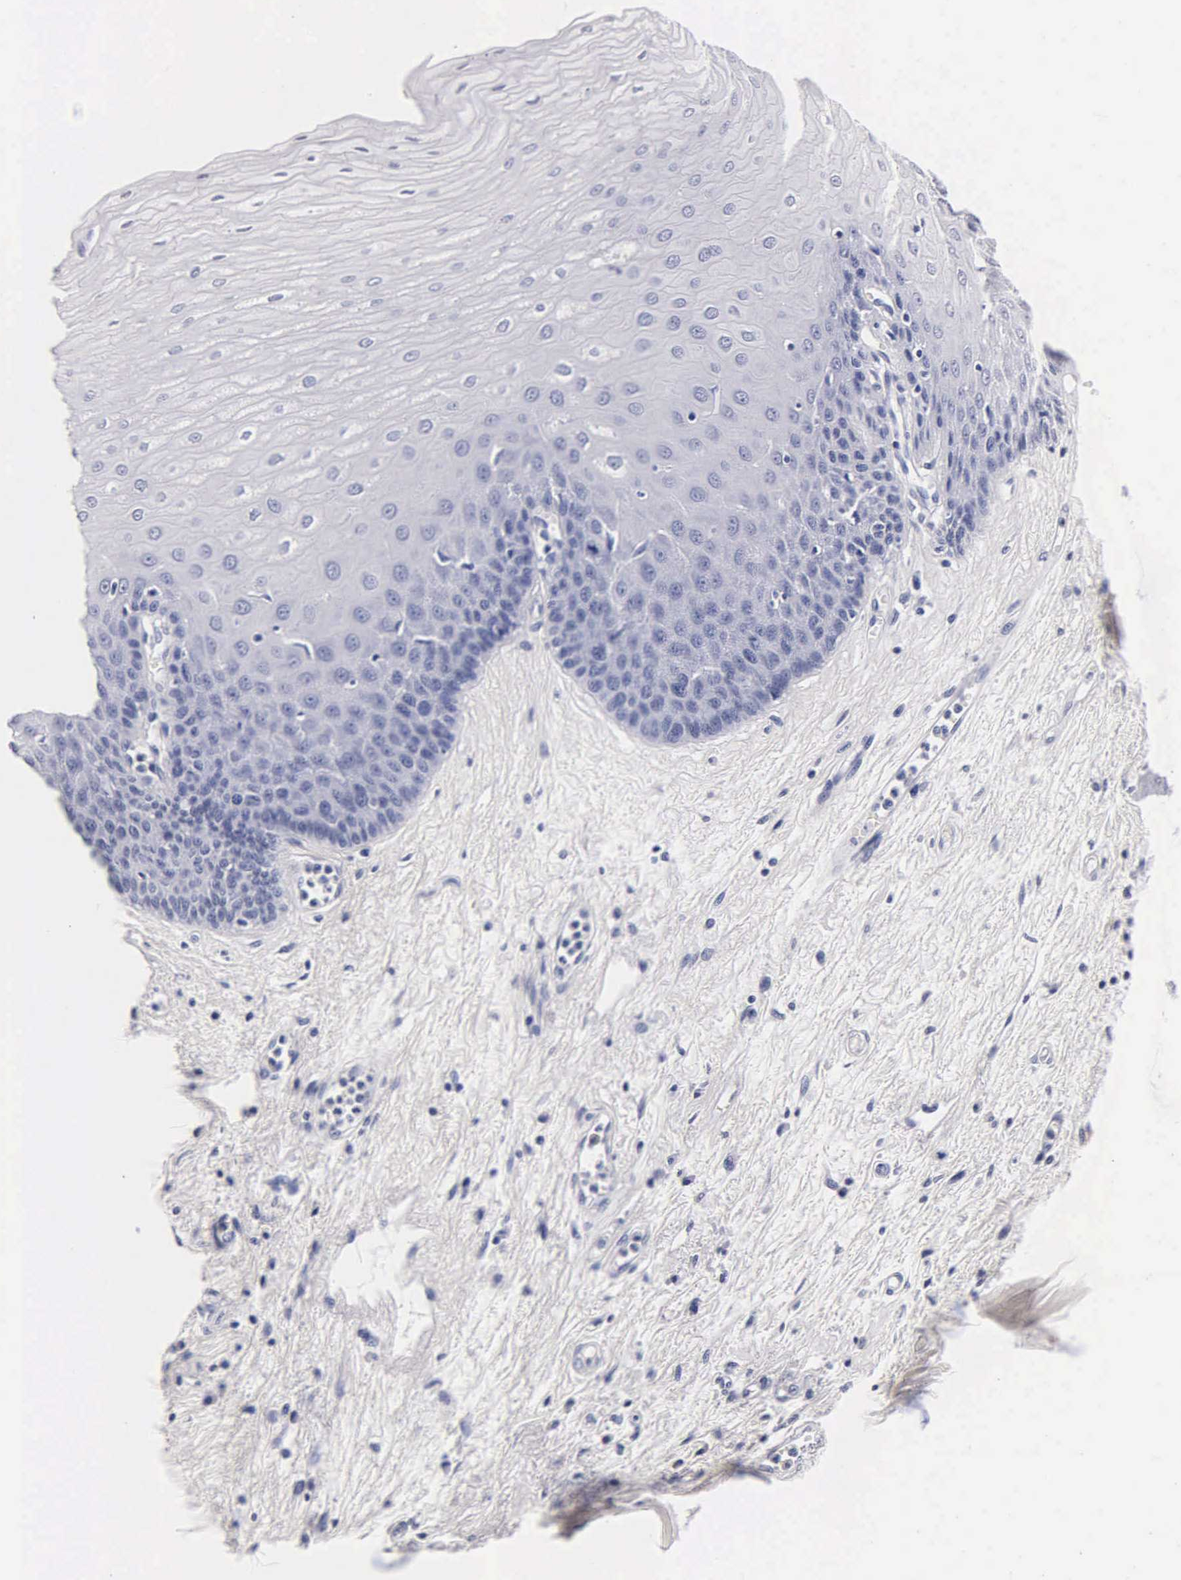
{"staining": {"intensity": "negative", "quantity": "none", "location": "none"}, "tissue": "esophagus", "cell_type": "Squamous epithelial cells", "image_type": "normal", "snomed": [{"axis": "morphology", "description": "Normal tissue, NOS"}, {"axis": "topography", "description": "Esophagus"}], "caption": "This is an immunohistochemistry (IHC) image of unremarkable esophagus. There is no expression in squamous epithelial cells.", "gene": "MB", "patient": {"sex": "male", "age": 65}}